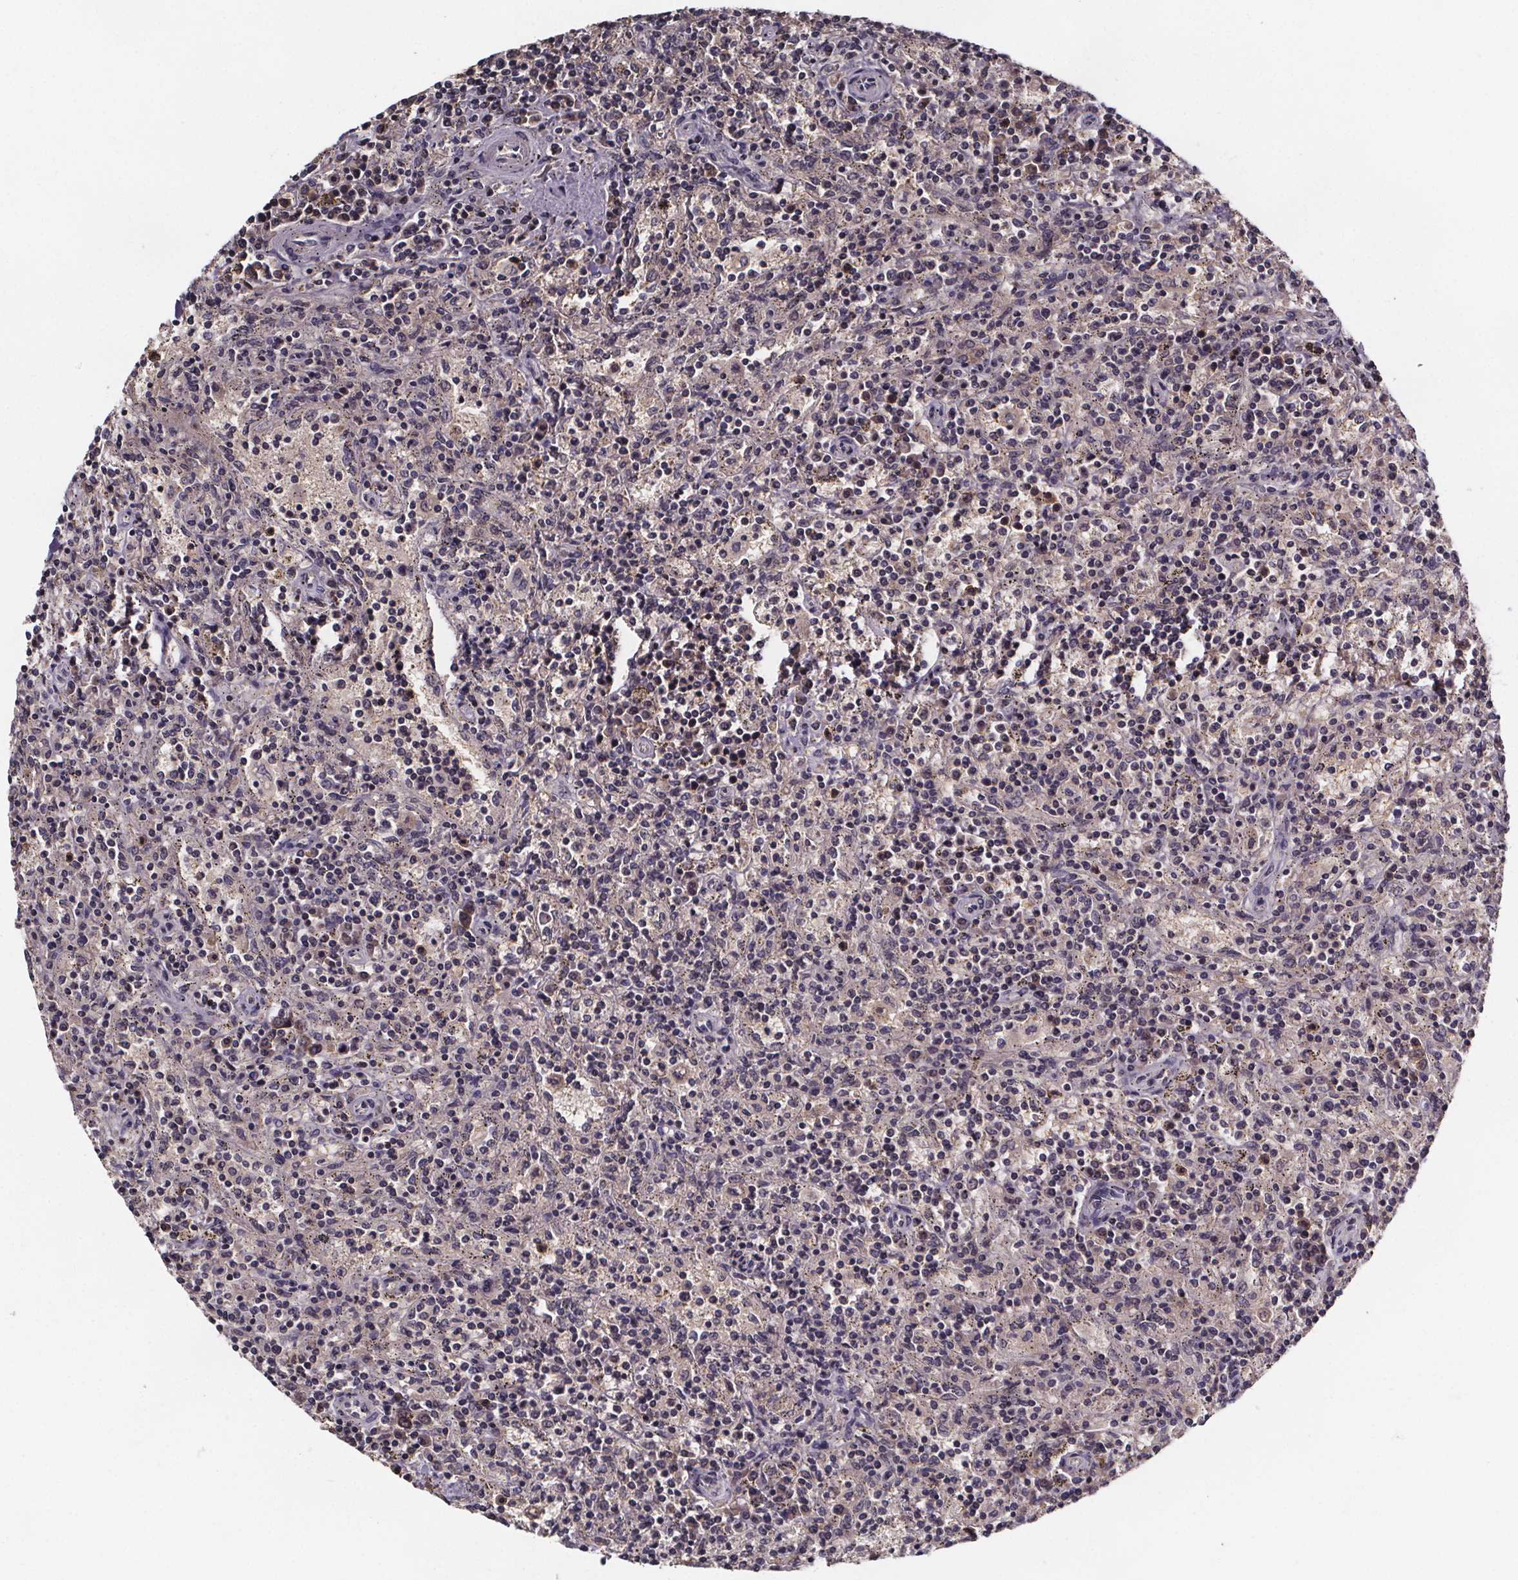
{"staining": {"intensity": "negative", "quantity": "none", "location": "none"}, "tissue": "lymphoma", "cell_type": "Tumor cells", "image_type": "cancer", "snomed": [{"axis": "morphology", "description": "Malignant lymphoma, non-Hodgkin's type, Low grade"}, {"axis": "topography", "description": "Spleen"}], "caption": "DAB immunohistochemical staining of human lymphoma reveals no significant positivity in tumor cells.", "gene": "SMIM1", "patient": {"sex": "male", "age": 62}}